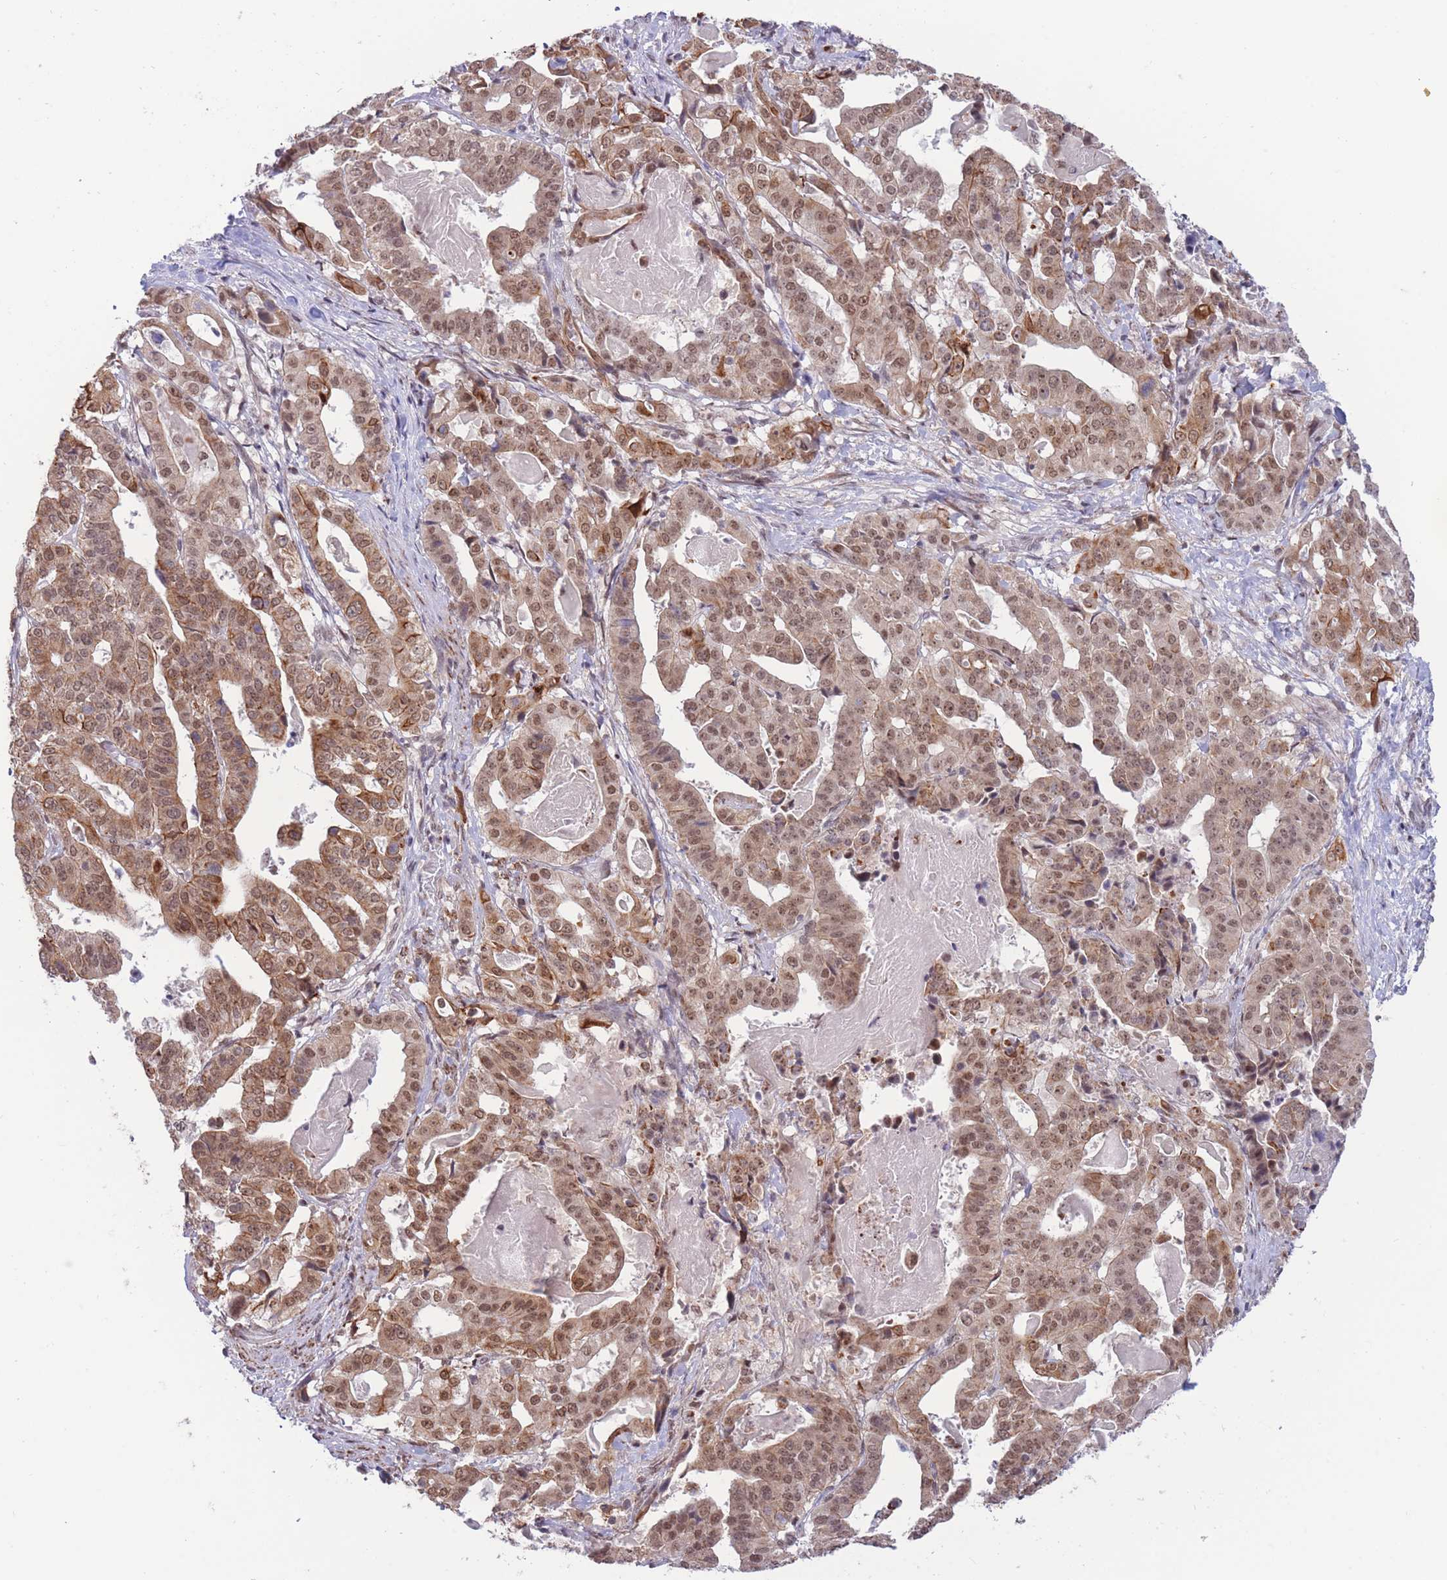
{"staining": {"intensity": "moderate", "quantity": ">75%", "location": "cytoplasmic/membranous,nuclear"}, "tissue": "stomach cancer", "cell_type": "Tumor cells", "image_type": "cancer", "snomed": [{"axis": "morphology", "description": "Adenocarcinoma, NOS"}, {"axis": "topography", "description": "Stomach"}], "caption": "Immunohistochemical staining of stomach cancer shows medium levels of moderate cytoplasmic/membranous and nuclear expression in about >75% of tumor cells. Nuclei are stained in blue.", "gene": "TARBP2", "patient": {"sex": "male", "age": 48}}